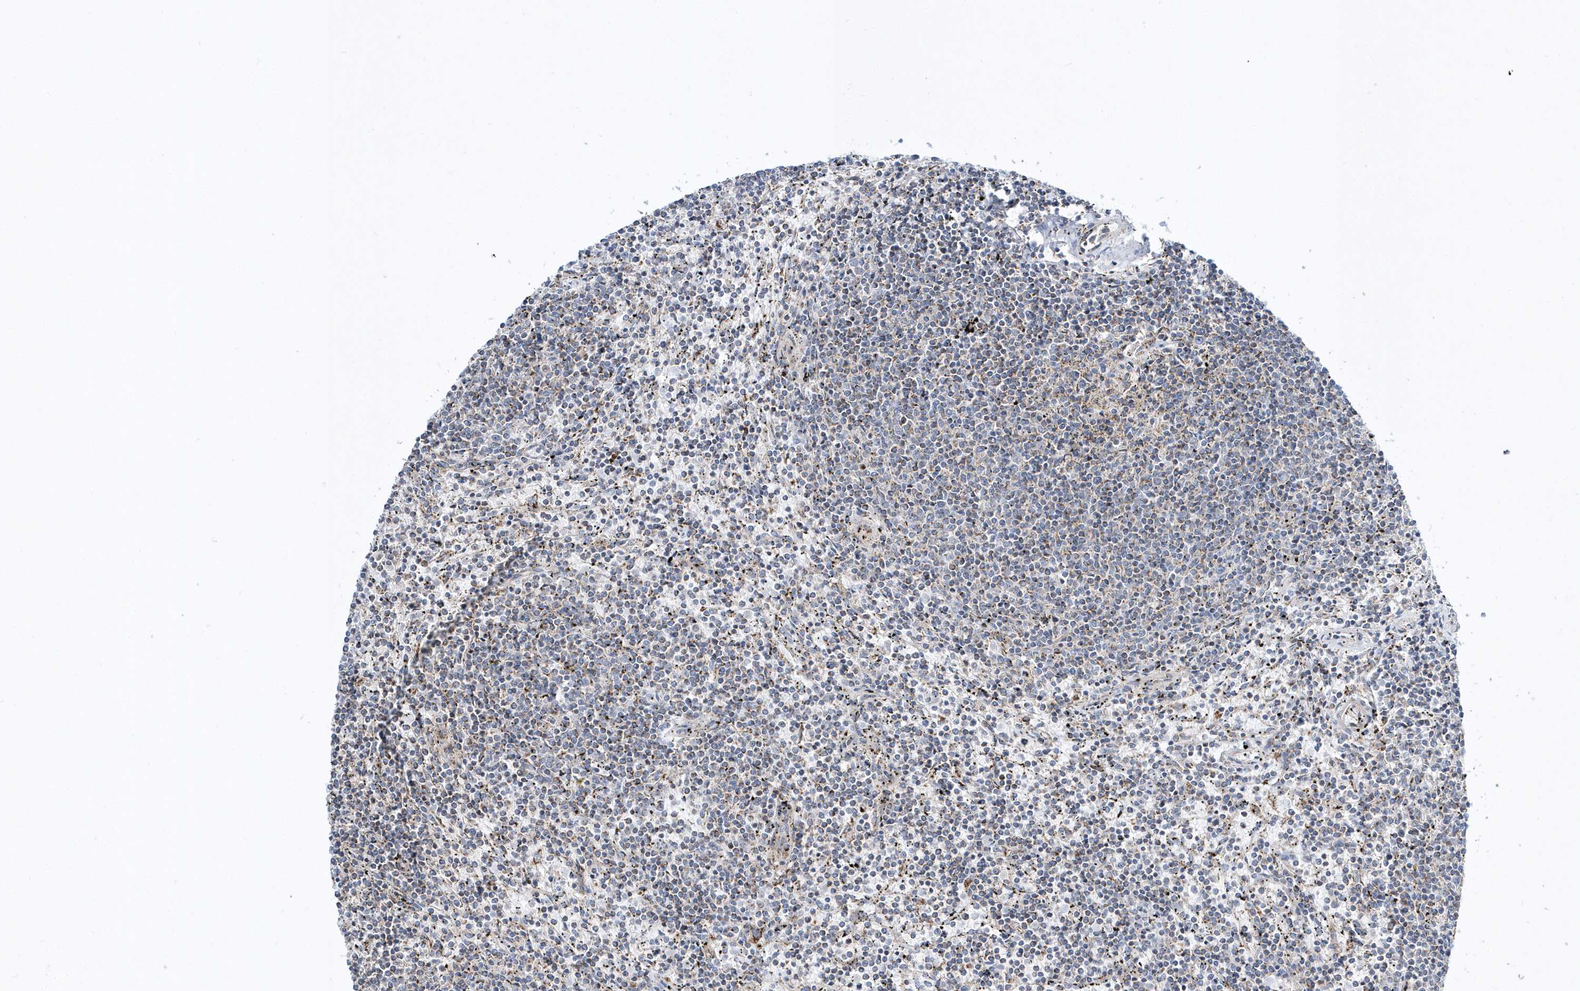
{"staining": {"intensity": "negative", "quantity": "none", "location": "none"}, "tissue": "lymphoma", "cell_type": "Tumor cells", "image_type": "cancer", "snomed": [{"axis": "morphology", "description": "Malignant lymphoma, non-Hodgkin's type, Low grade"}, {"axis": "topography", "description": "Spleen"}], "caption": "DAB immunohistochemical staining of low-grade malignant lymphoma, non-Hodgkin's type exhibits no significant positivity in tumor cells.", "gene": "OPA1", "patient": {"sex": "female", "age": 50}}